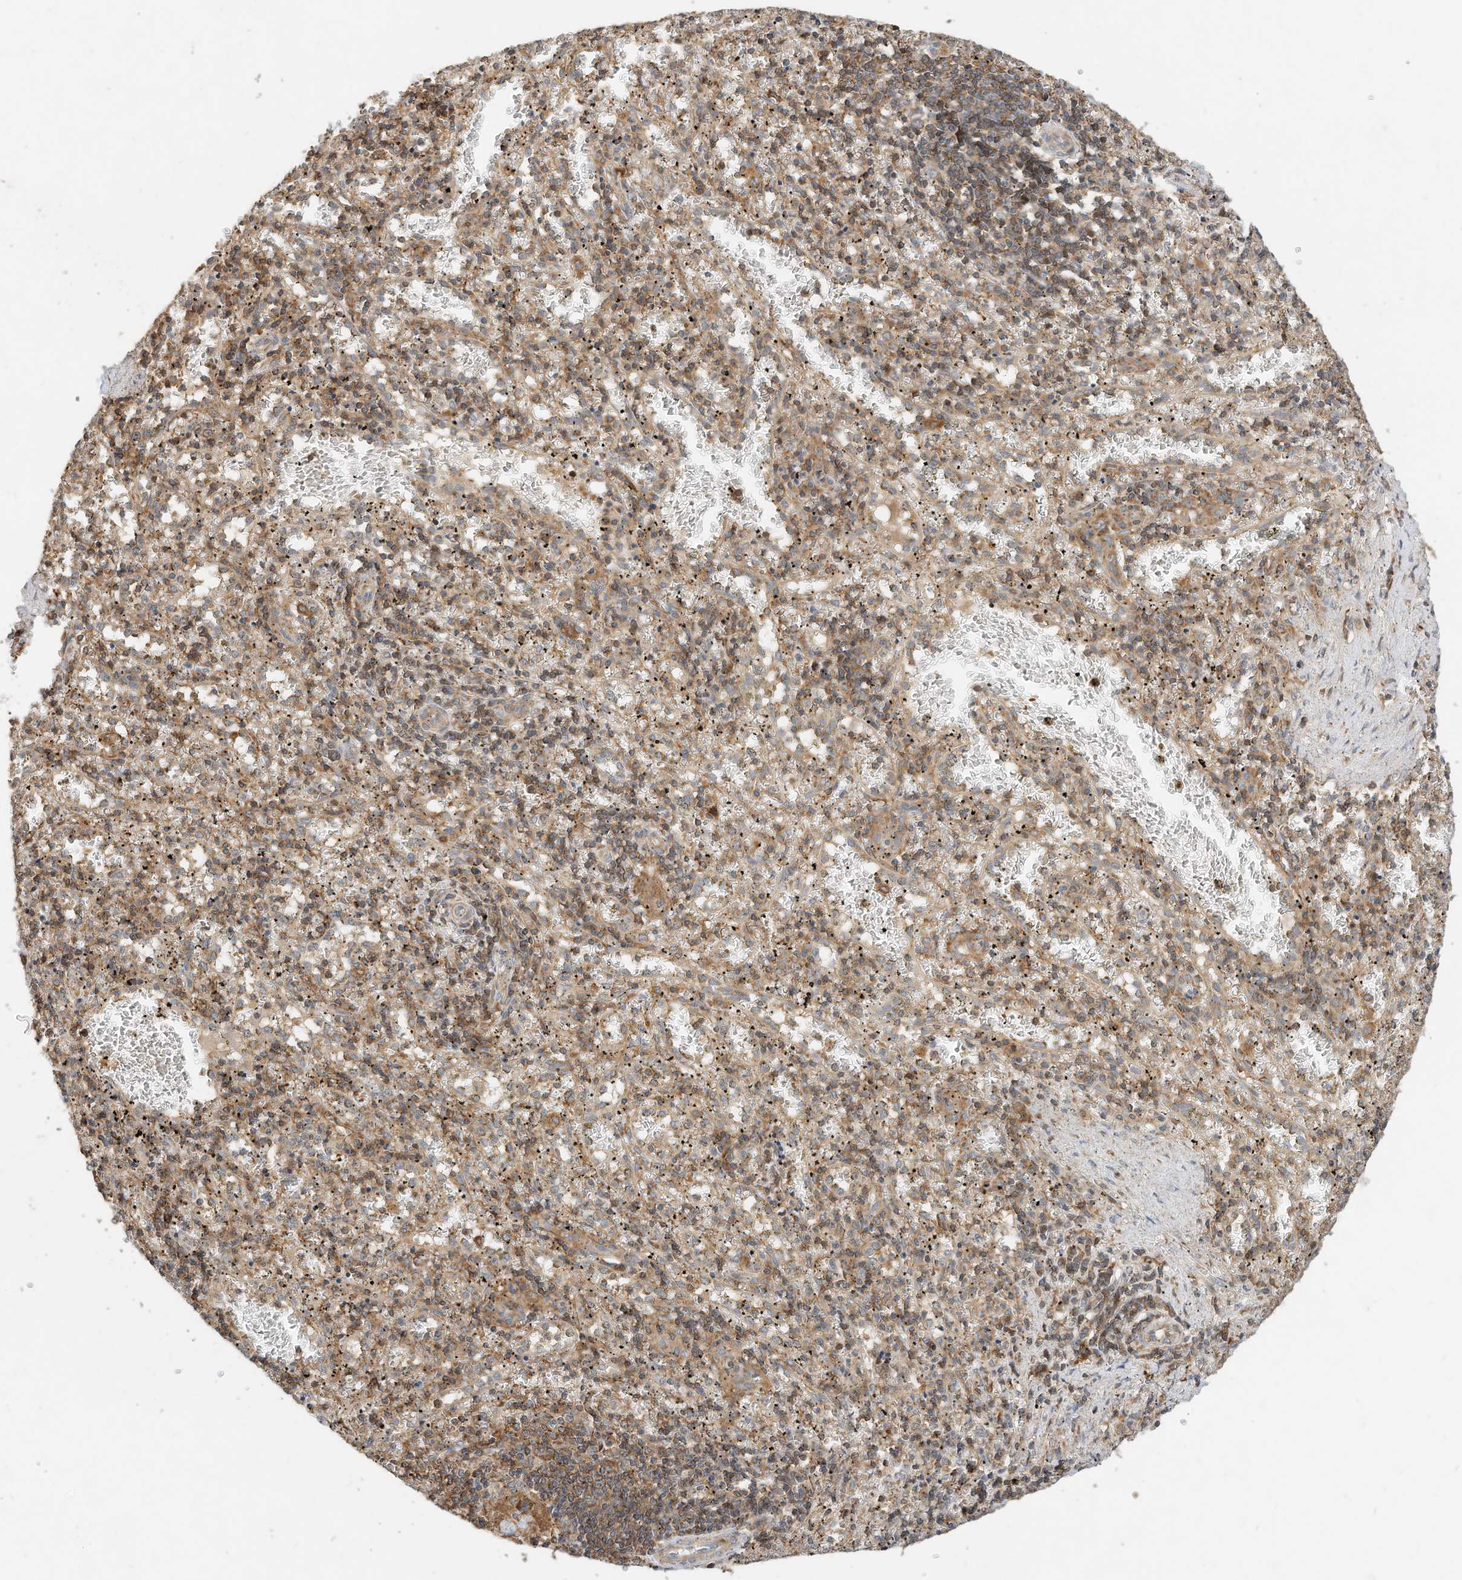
{"staining": {"intensity": "moderate", "quantity": "25%-75%", "location": "cytoplasmic/membranous"}, "tissue": "spleen", "cell_type": "Cells in red pulp", "image_type": "normal", "snomed": [{"axis": "morphology", "description": "Normal tissue, NOS"}, {"axis": "topography", "description": "Spleen"}], "caption": "An image of human spleen stained for a protein demonstrates moderate cytoplasmic/membranous brown staining in cells in red pulp.", "gene": "CPAMD8", "patient": {"sex": "male", "age": 11}}